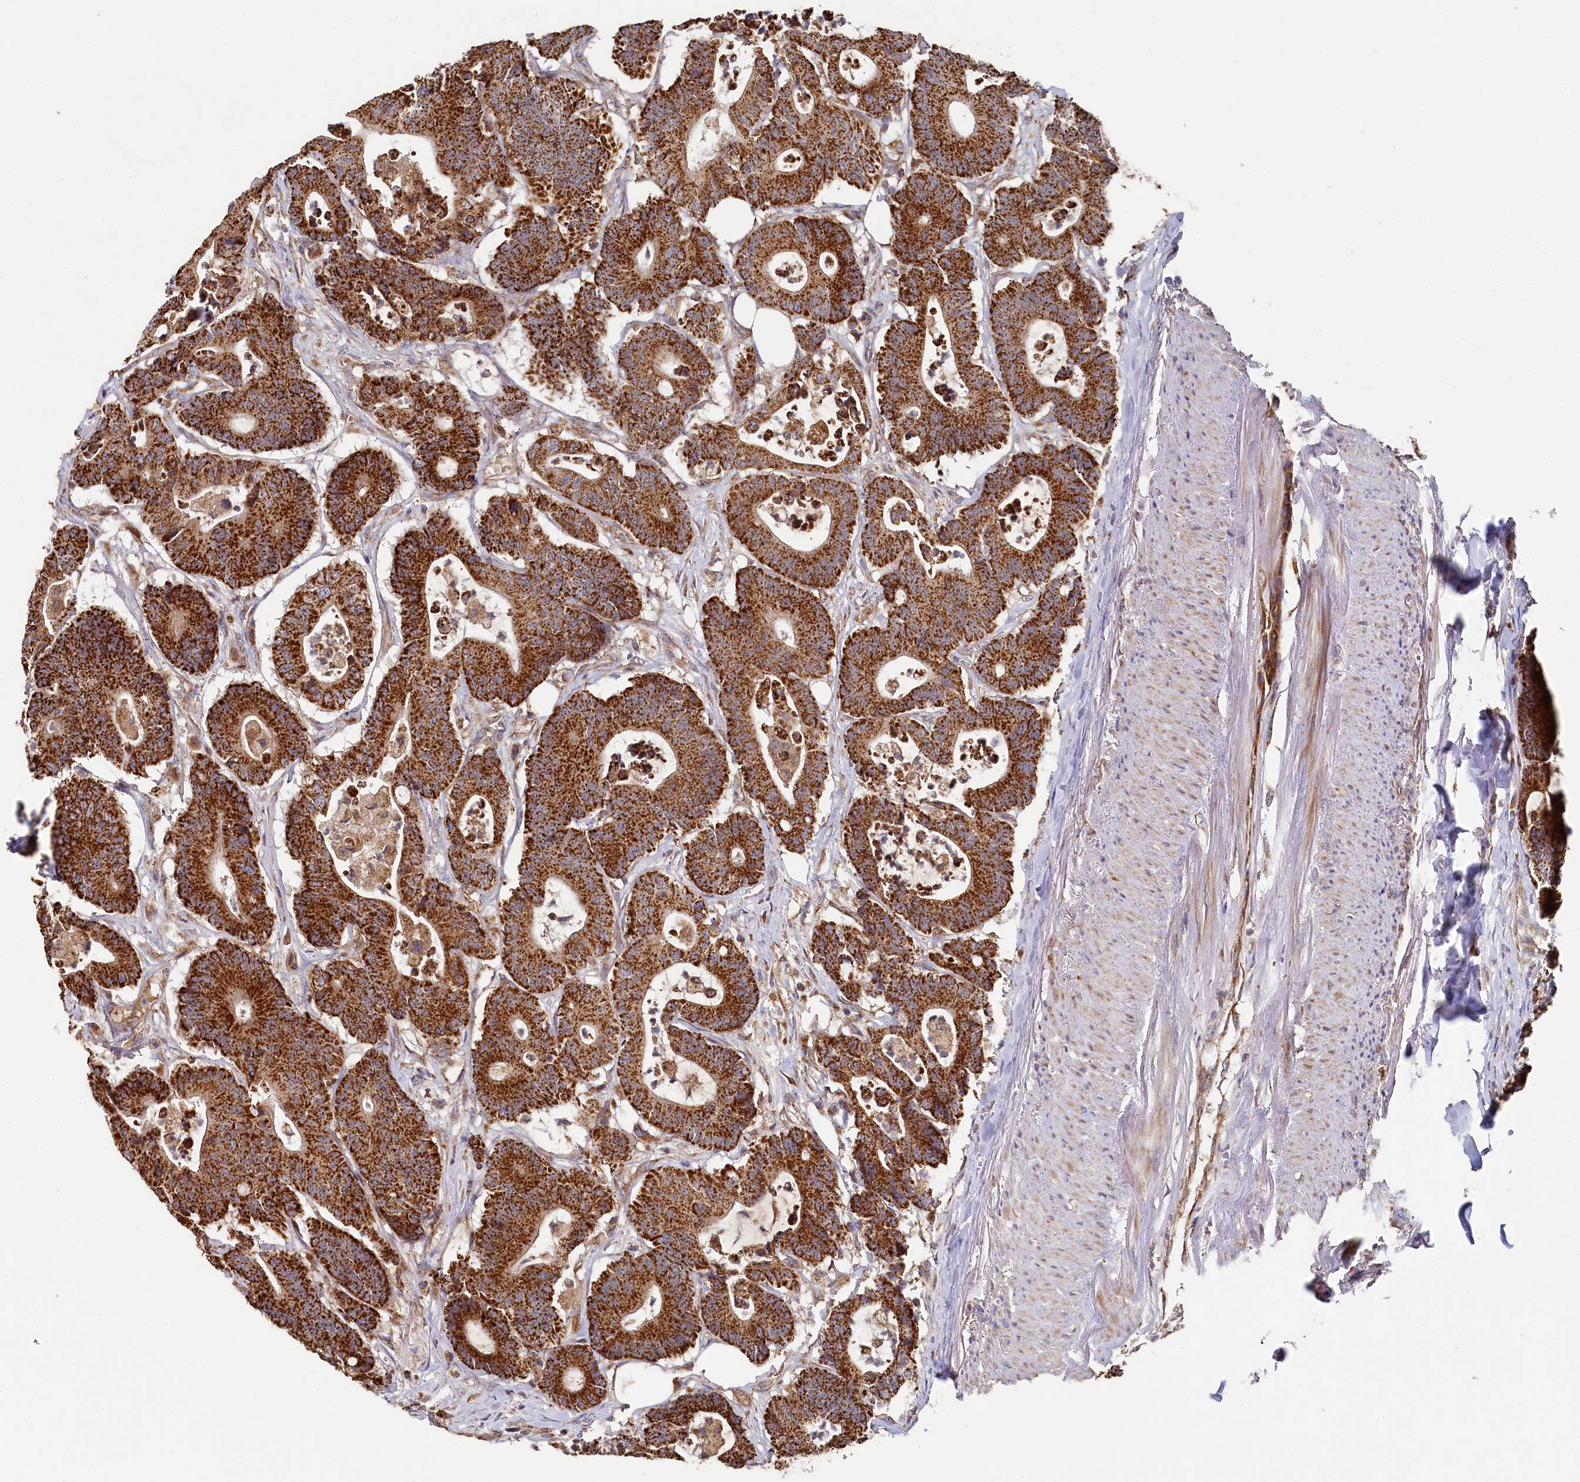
{"staining": {"intensity": "strong", "quantity": ">75%", "location": "cytoplasmic/membranous"}, "tissue": "colorectal cancer", "cell_type": "Tumor cells", "image_type": "cancer", "snomed": [{"axis": "morphology", "description": "Adenocarcinoma, NOS"}, {"axis": "topography", "description": "Colon"}], "caption": "Immunohistochemistry (IHC) image of human colorectal cancer stained for a protein (brown), which displays high levels of strong cytoplasmic/membranous positivity in approximately >75% of tumor cells.", "gene": "HAUS2", "patient": {"sex": "female", "age": 84}}